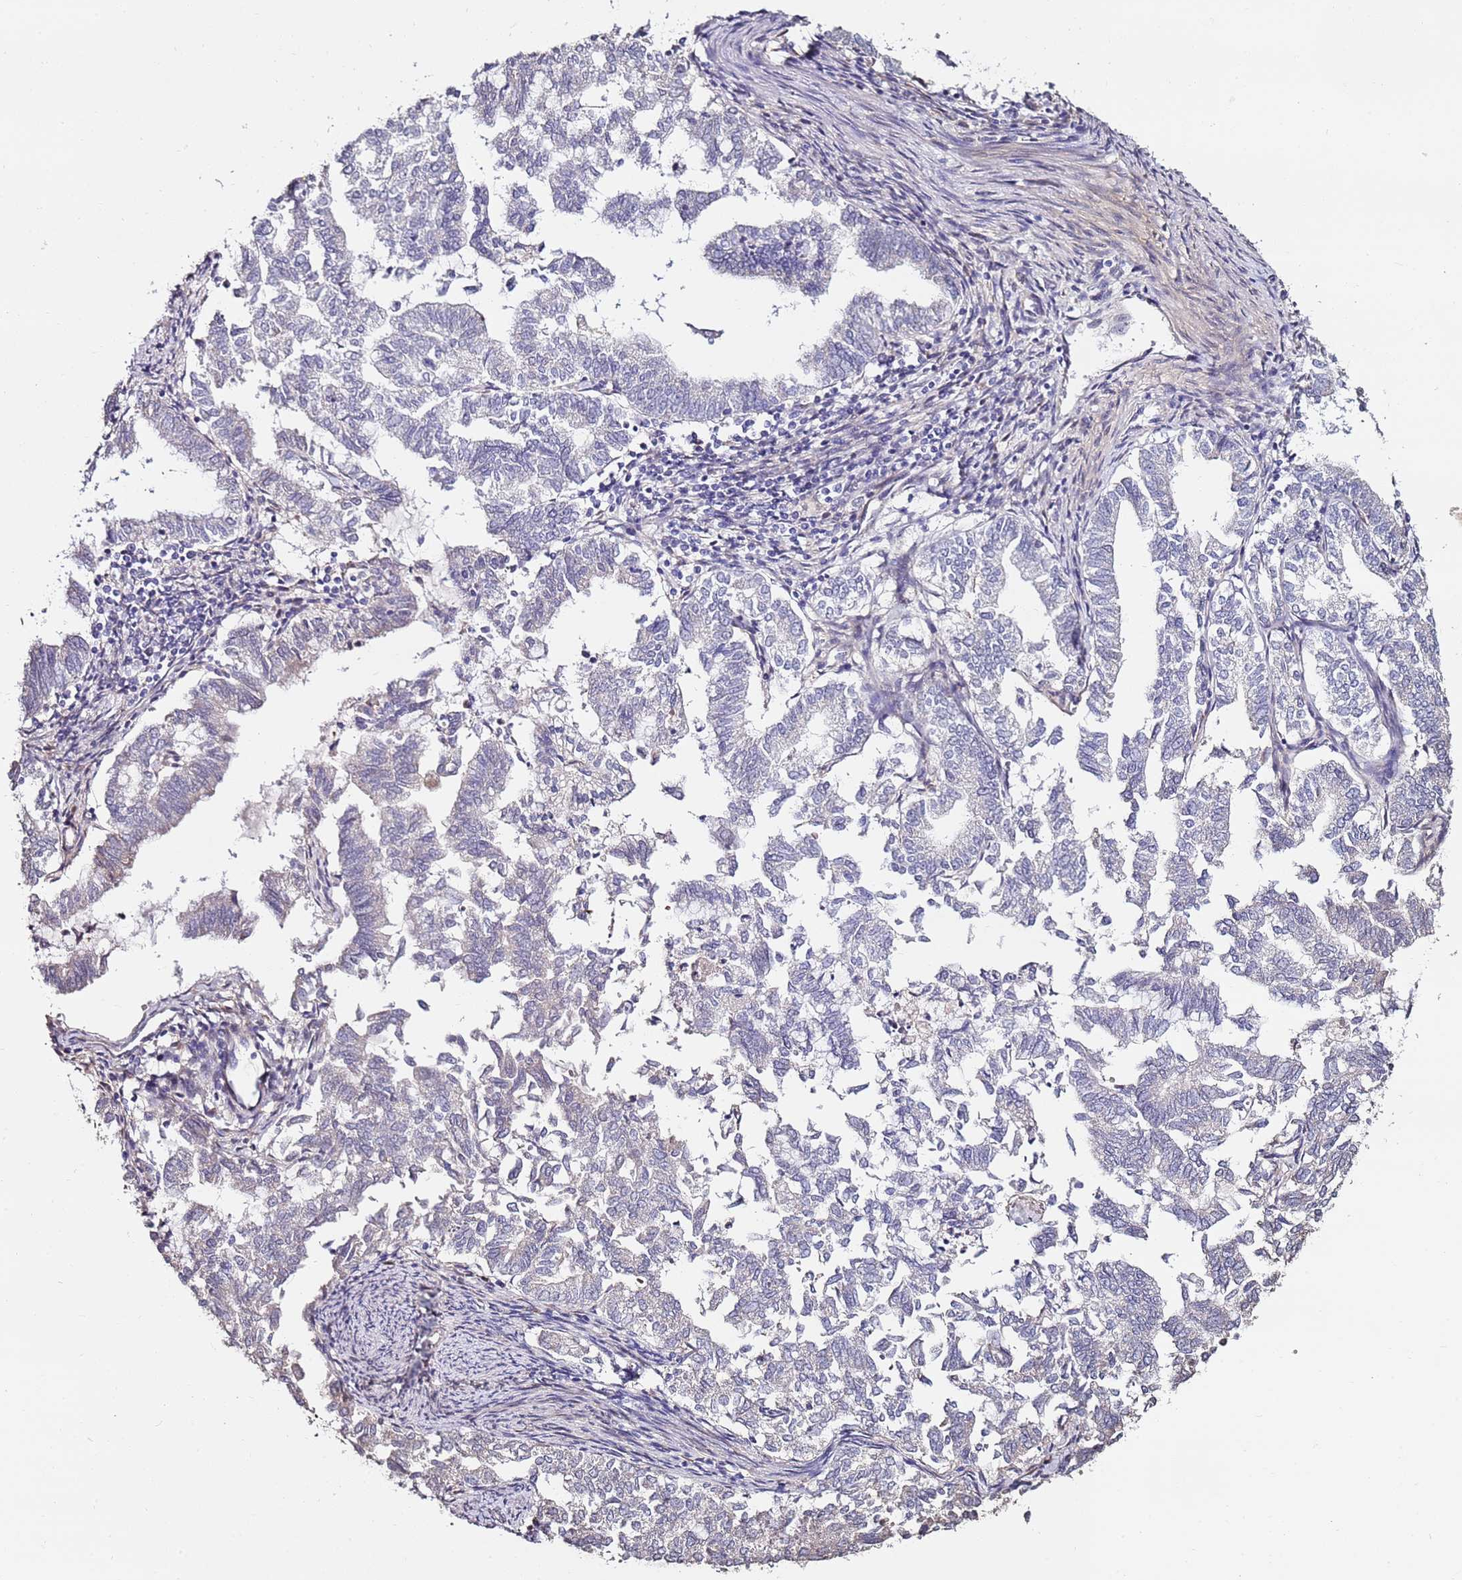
{"staining": {"intensity": "negative", "quantity": "none", "location": "none"}, "tissue": "endometrial cancer", "cell_type": "Tumor cells", "image_type": "cancer", "snomed": [{"axis": "morphology", "description": "Adenocarcinoma, NOS"}, {"axis": "topography", "description": "Endometrium"}], "caption": "IHC of endometrial adenocarcinoma displays no positivity in tumor cells.", "gene": "C3orf80", "patient": {"sex": "female", "age": 79}}